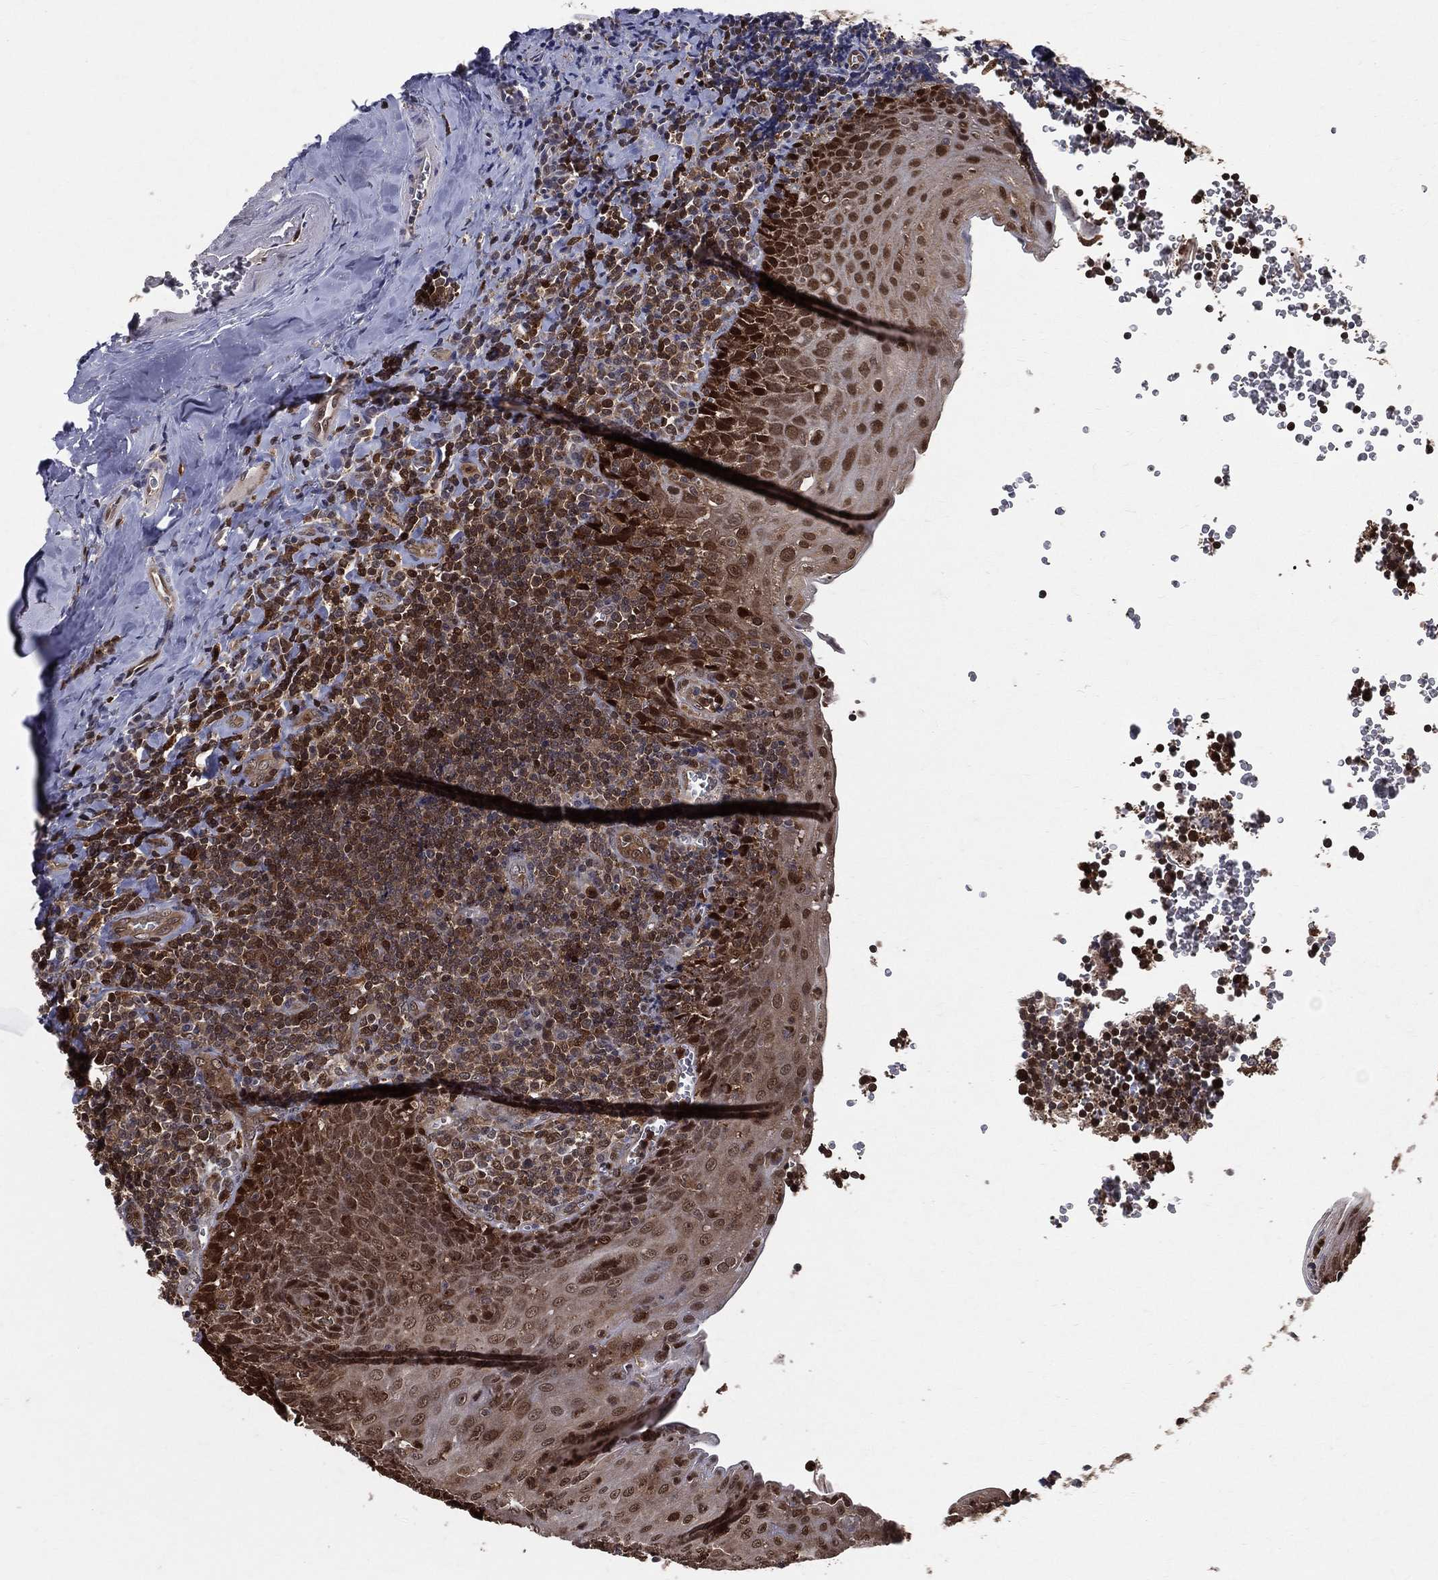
{"staining": {"intensity": "strong", "quantity": "25%-75%", "location": "cytoplasmic/membranous,nuclear"}, "tissue": "tonsil", "cell_type": "Non-germinal center cells", "image_type": "normal", "snomed": [{"axis": "morphology", "description": "Normal tissue, NOS"}, {"axis": "morphology", "description": "Inflammation, NOS"}, {"axis": "topography", "description": "Tonsil"}], "caption": "Unremarkable tonsil exhibits strong cytoplasmic/membranous,nuclear expression in approximately 25%-75% of non-germinal center cells, visualized by immunohistochemistry. (Brightfield microscopy of DAB IHC at high magnification).", "gene": "ENO1", "patient": {"sex": "female", "age": 31}}